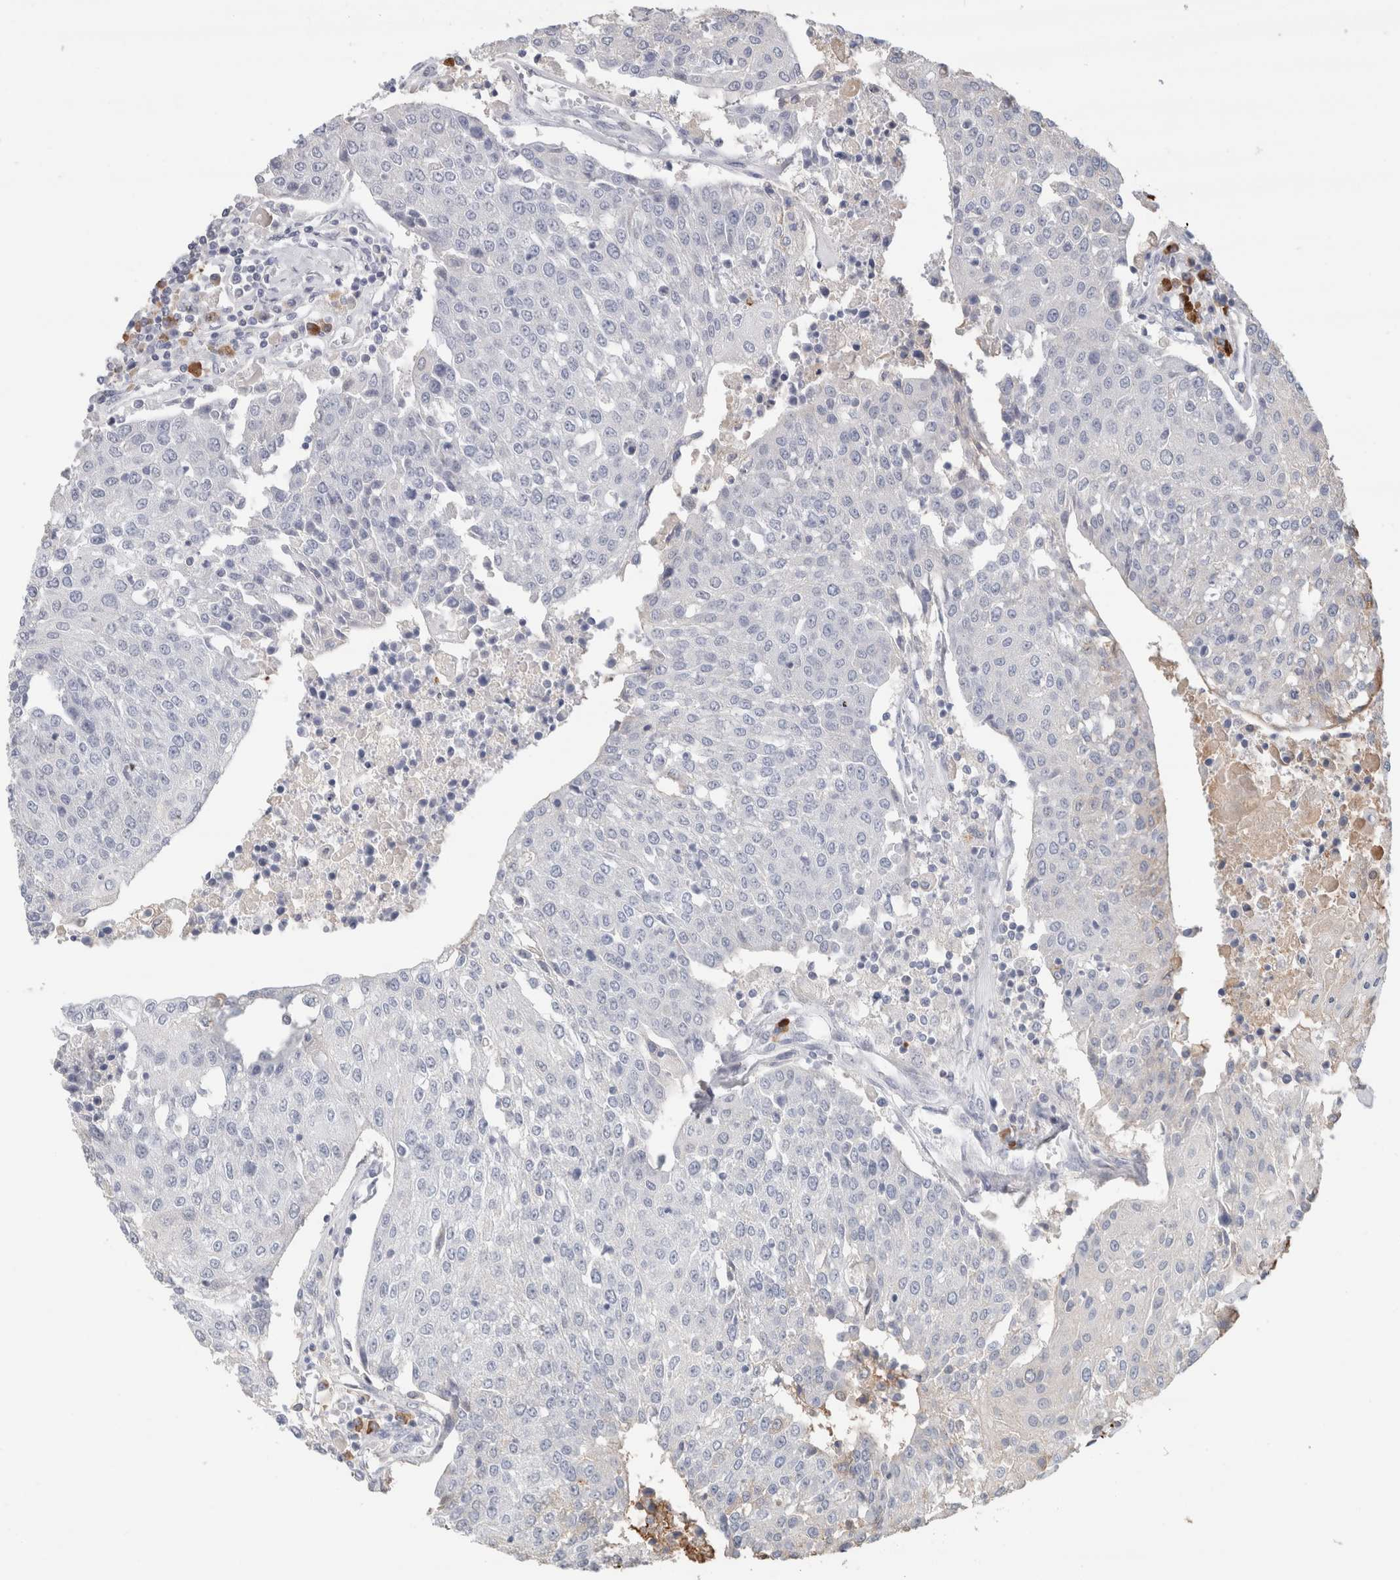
{"staining": {"intensity": "negative", "quantity": "none", "location": "none"}, "tissue": "urothelial cancer", "cell_type": "Tumor cells", "image_type": "cancer", "snomed": [{"axis": "morphology", "description": "Urothelial carcinoma, High grade"}, {"axis": "topography", "description": "Urinary bladder"}], "caption": "Histopathology image shows no significant protein expression in tumor cells of high-grade urothelial carcinoma.", "gene": "IL6", "patient": {"sex": "female", "age": 85}}